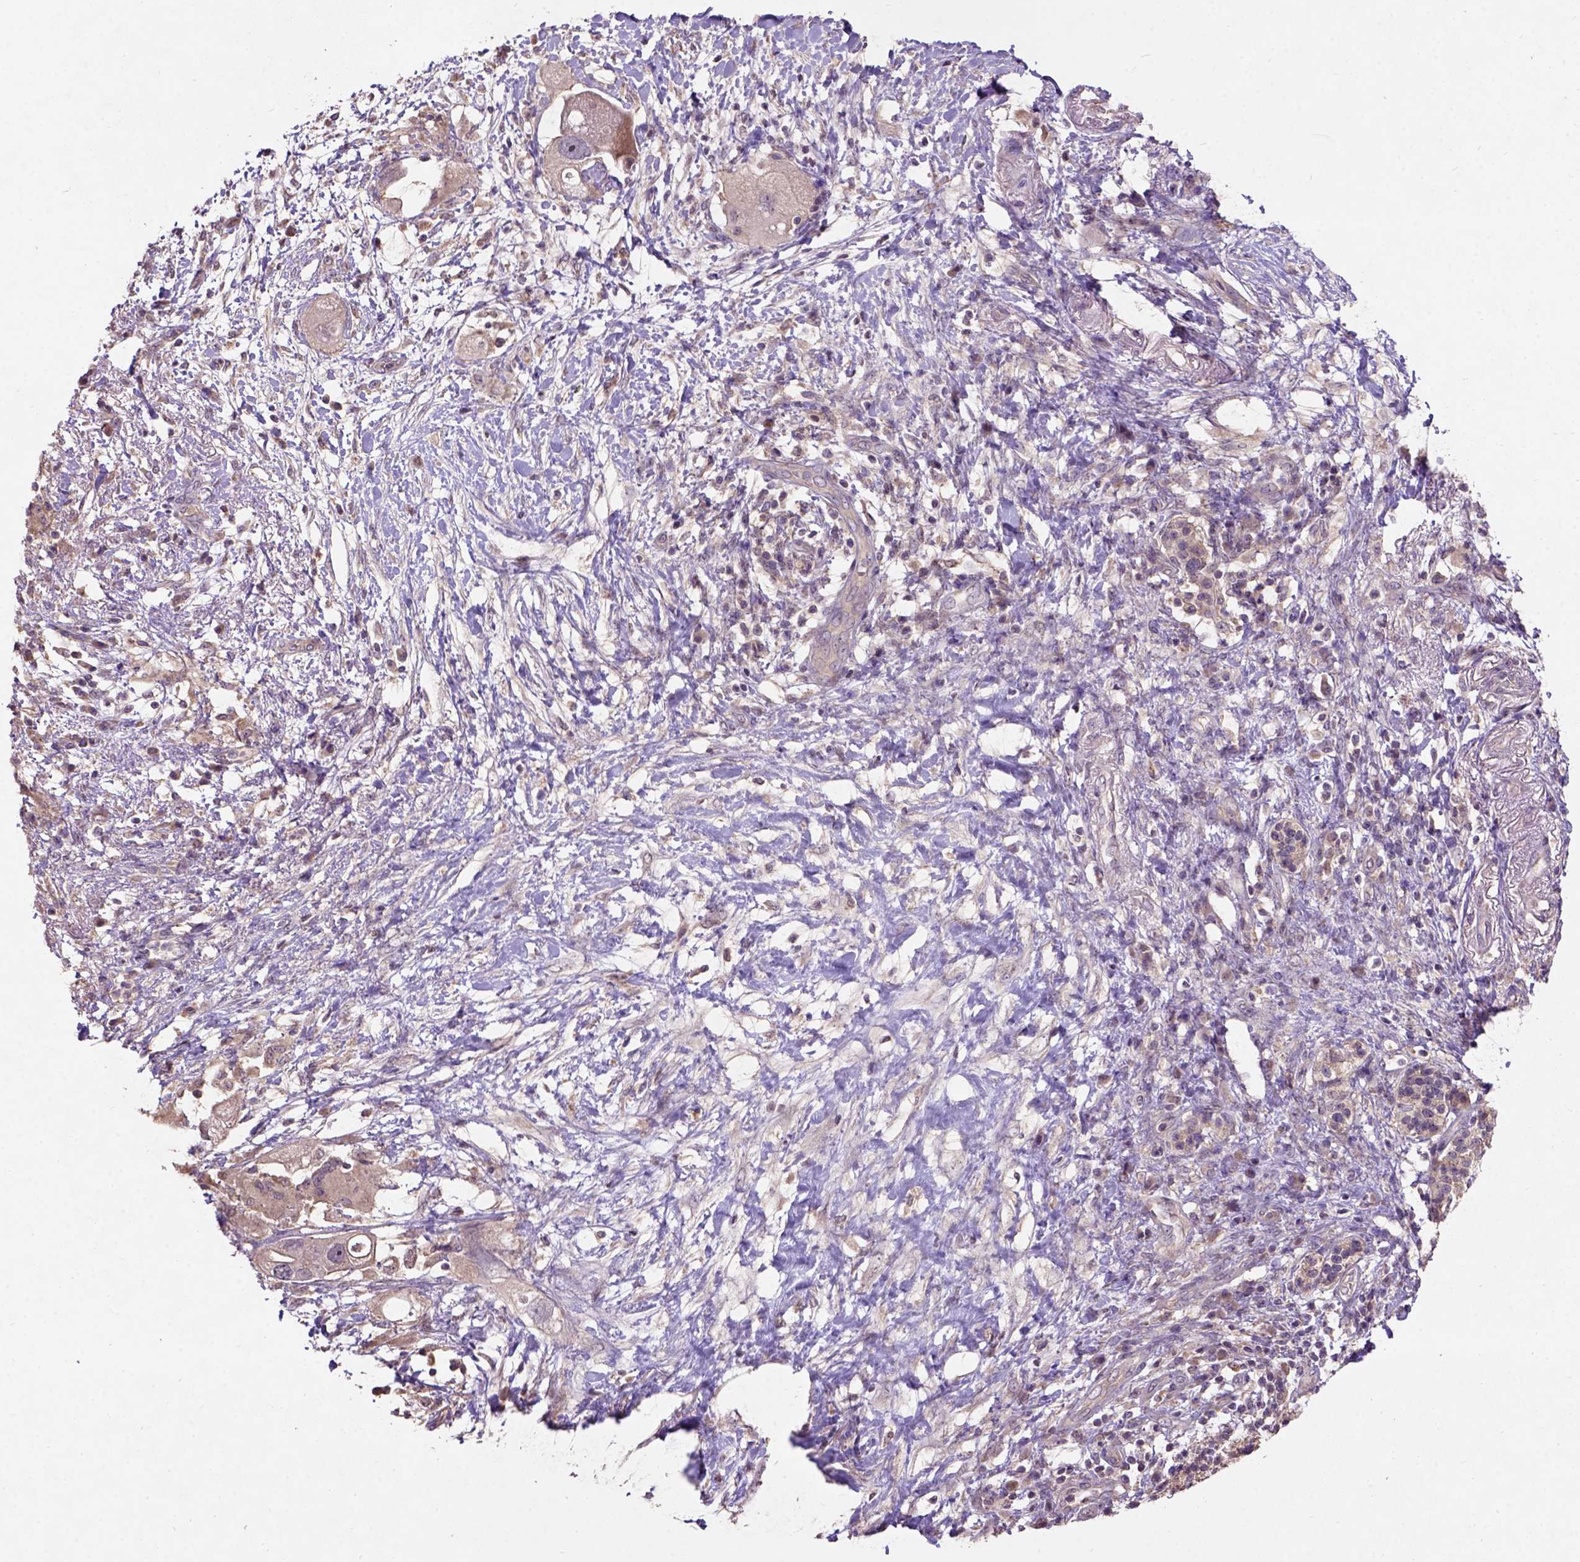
{"staining": {"intensity": "negative", "quantity": "none", "location": "none"}, "tissue": "pancreatic cancer", "cell_type": "Tumor cells", "image_type": "cancer", "snomed": [{"axis": "morphology", "description": "Adenocarcinoma, NOS"}, {"axis": "topography", "description": "Pancreas"}], "caption": "A high-resolution image shows IHC staining of pancreatic cancer, which displays no significant positivity in tumor cells.", "gene": "KBTBD8", "patient": {"sex": "female", "age": 72}}